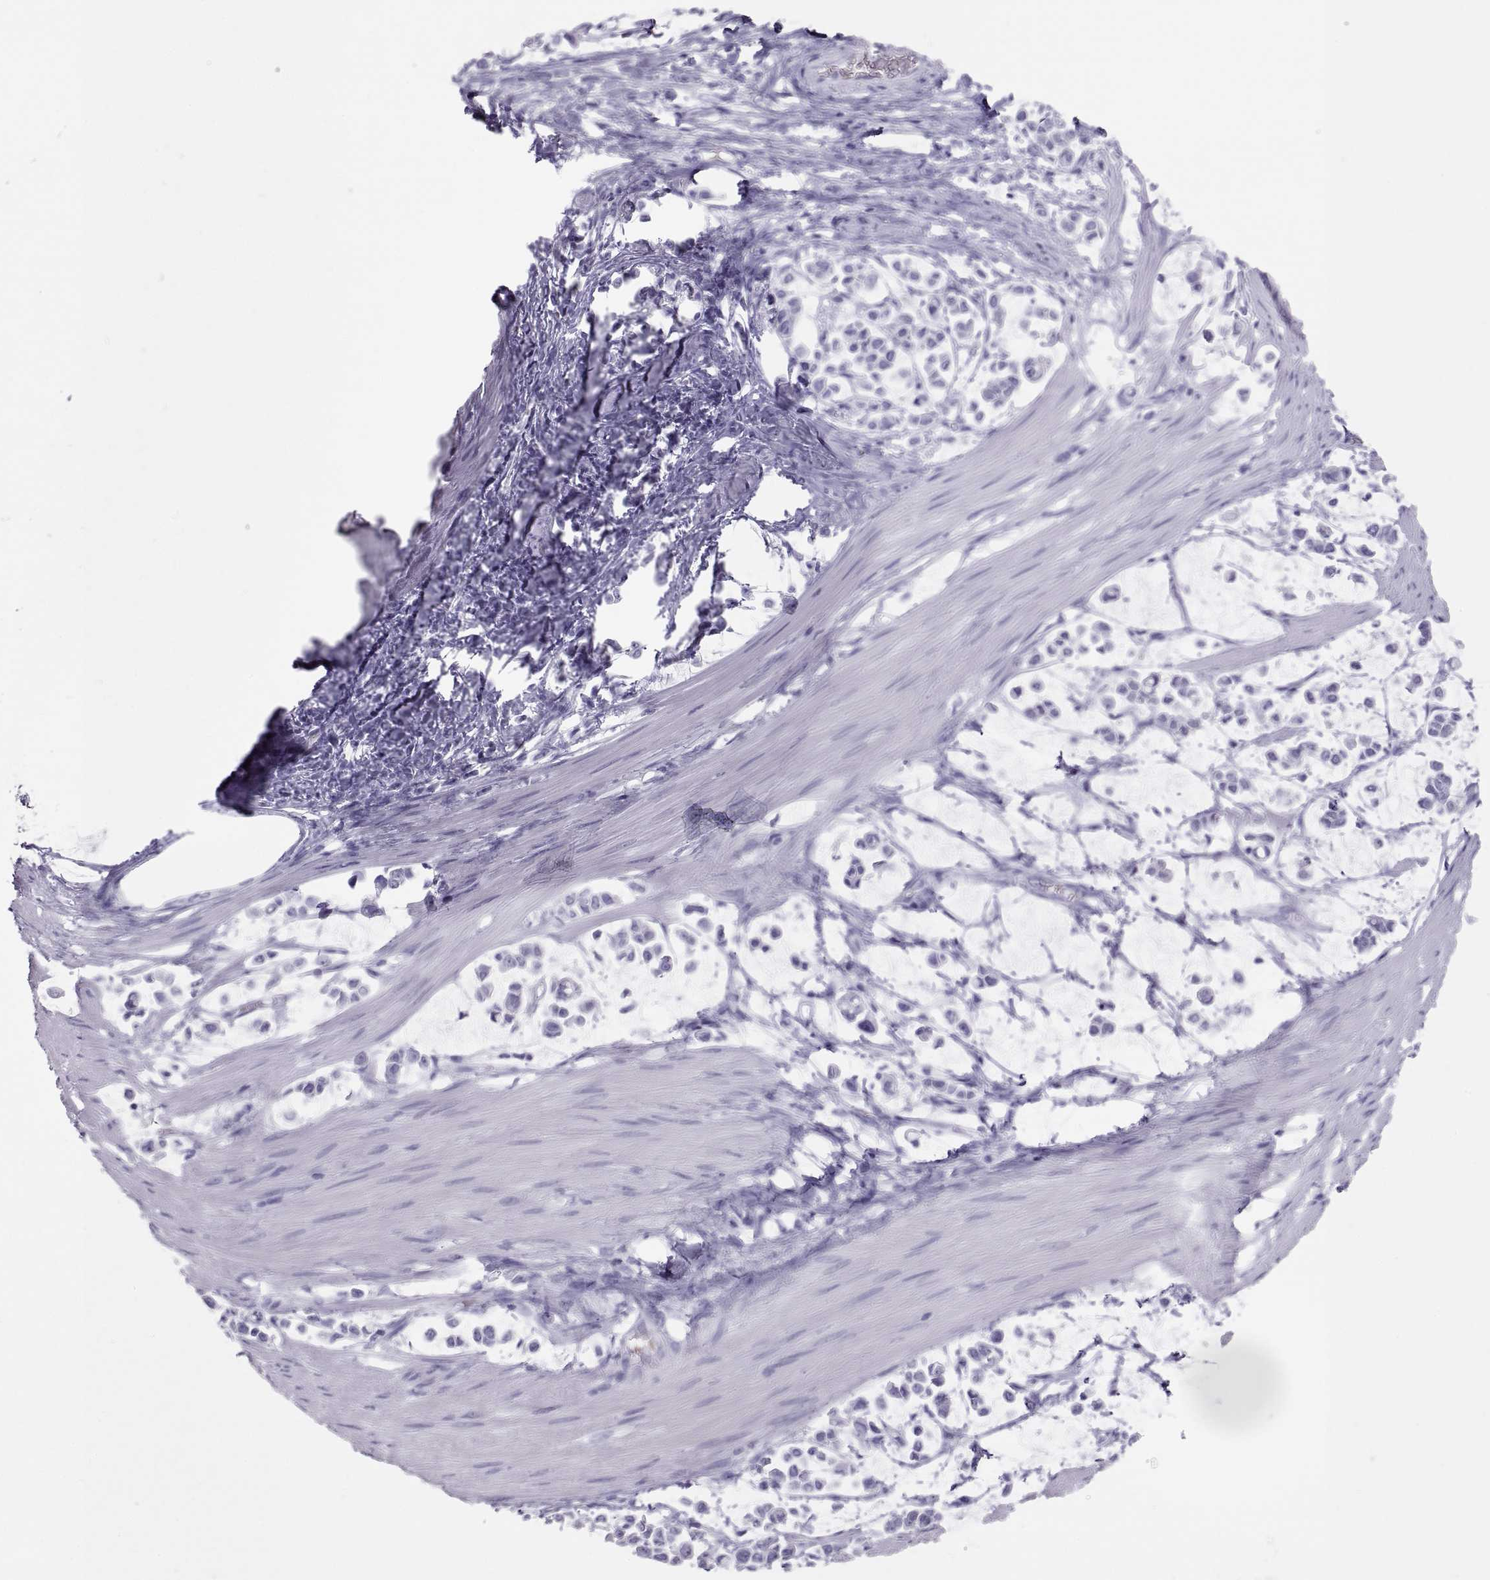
{"staining": {"intensity": "negative", "quantity": "none", "location": "none"}, "tissue": "stomach cancer", "cell_type": "Tumor cells", "image_type": "cancer", "snomed": [{"axis": "morphology", "description": "Adenocarcinoma, NOS"}, {"axis": "topography", "description": "Stomach"}], "caption": "Immunohistochemical staining of human stomach cancer exhibits no significant staining in tumor cells. (DAB immunohistochemistry (IHC), high magnification).", "gene": "SEMG1", "patient": {"sex": "male", "age": 82}}